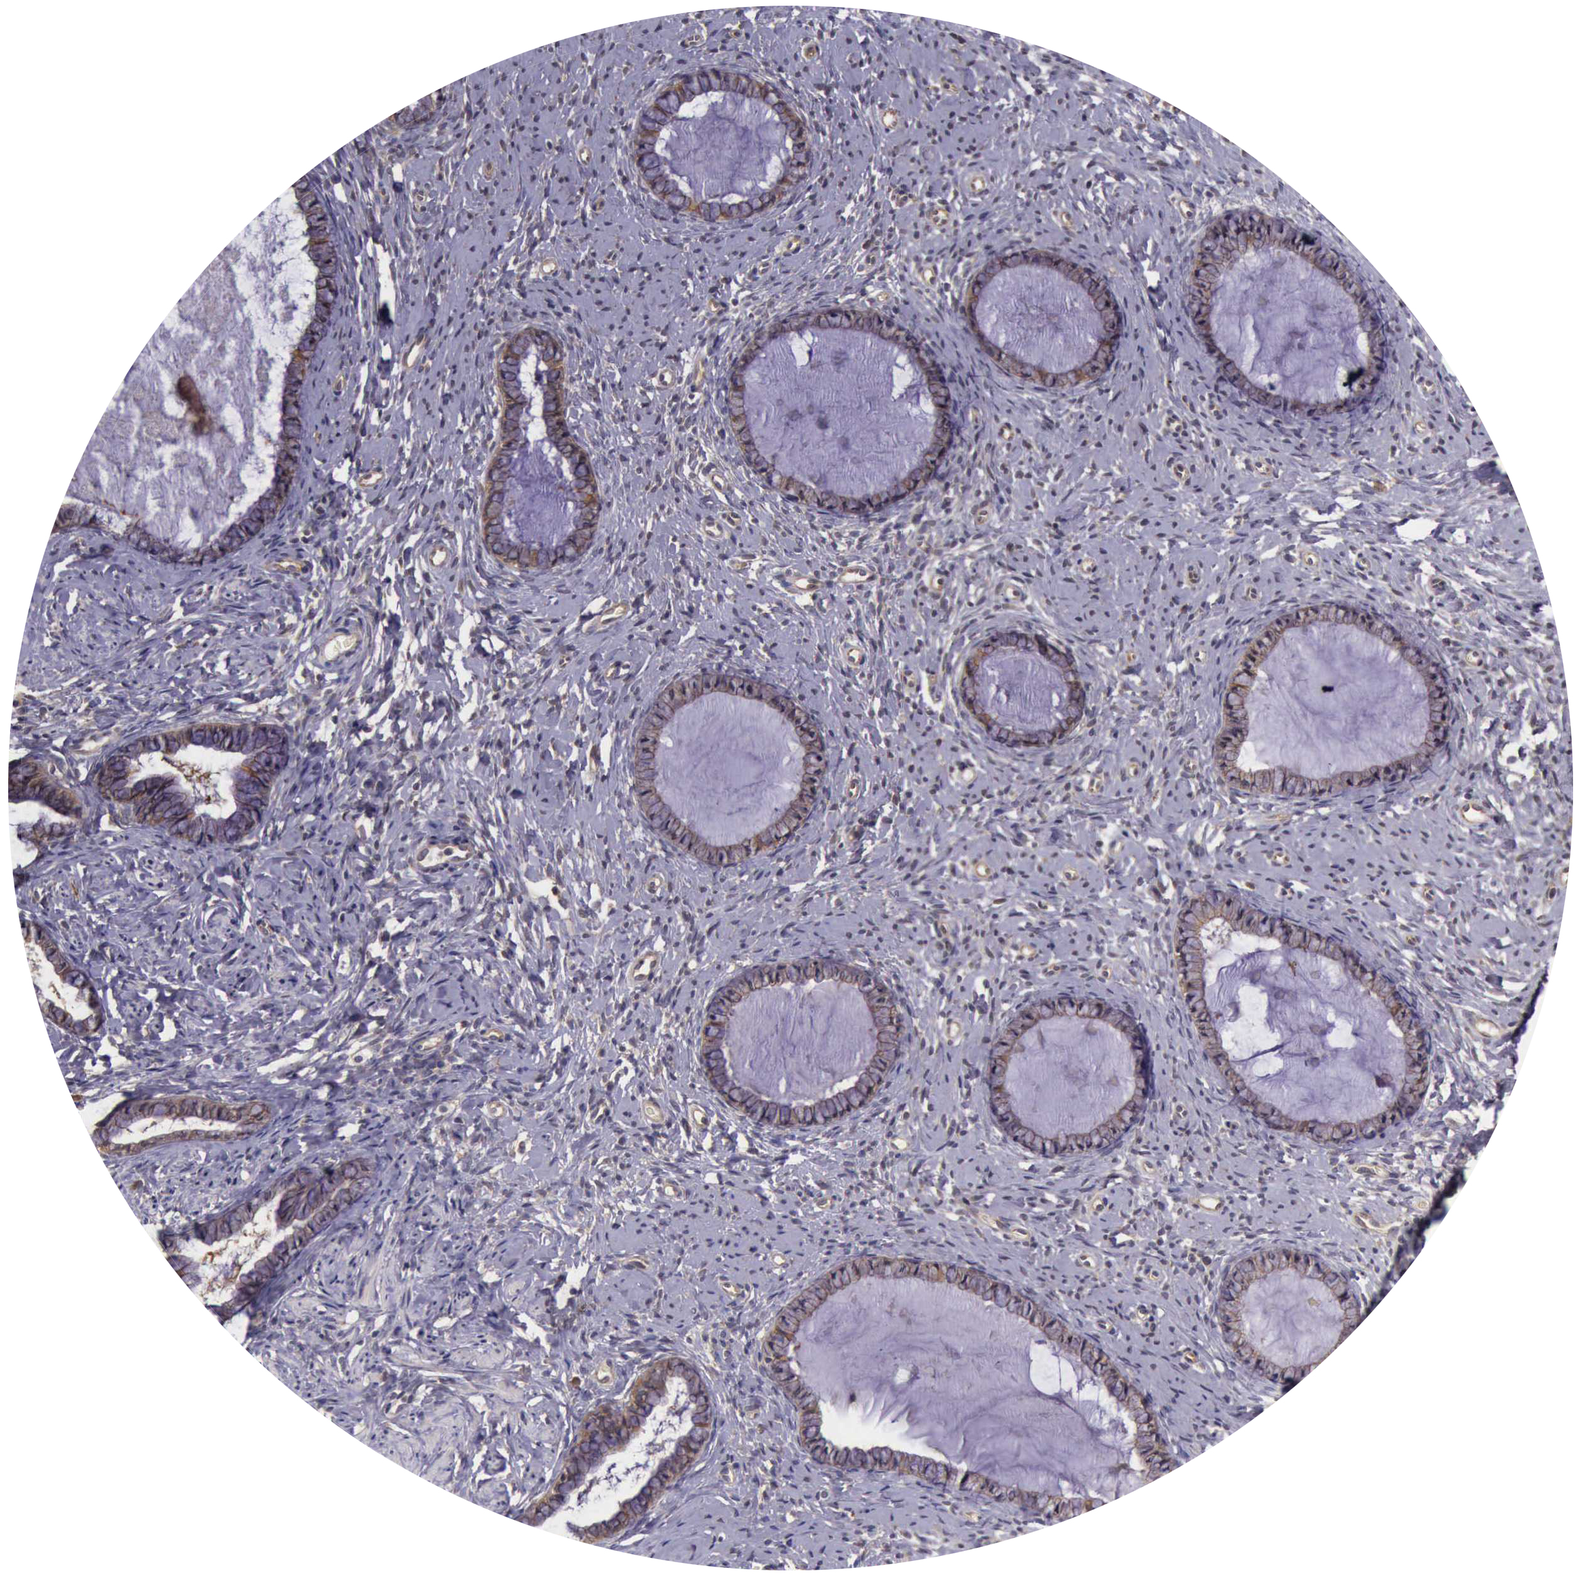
{"staining": {"intensity": "moderate", "quantity": "25%-75%", "location": "cytoplasmic/membranous"}, "tissue": "cervix", "cell_type": "Glandular cells", "image_type": "normal", "snomed": [{"axis": "morphology", "description": "Normal tissue, NOS"}, {"axis": "topography", "description": "Cervix"}], "caption": "DAB immunohistochemical staining of unremarkable human cervix reveals moderate cytoplasmic/membranous protein staining in about 25%-75% of glandular cells.", "gene": "EIF5", "patient": {"sex": "female", "age": 70}}